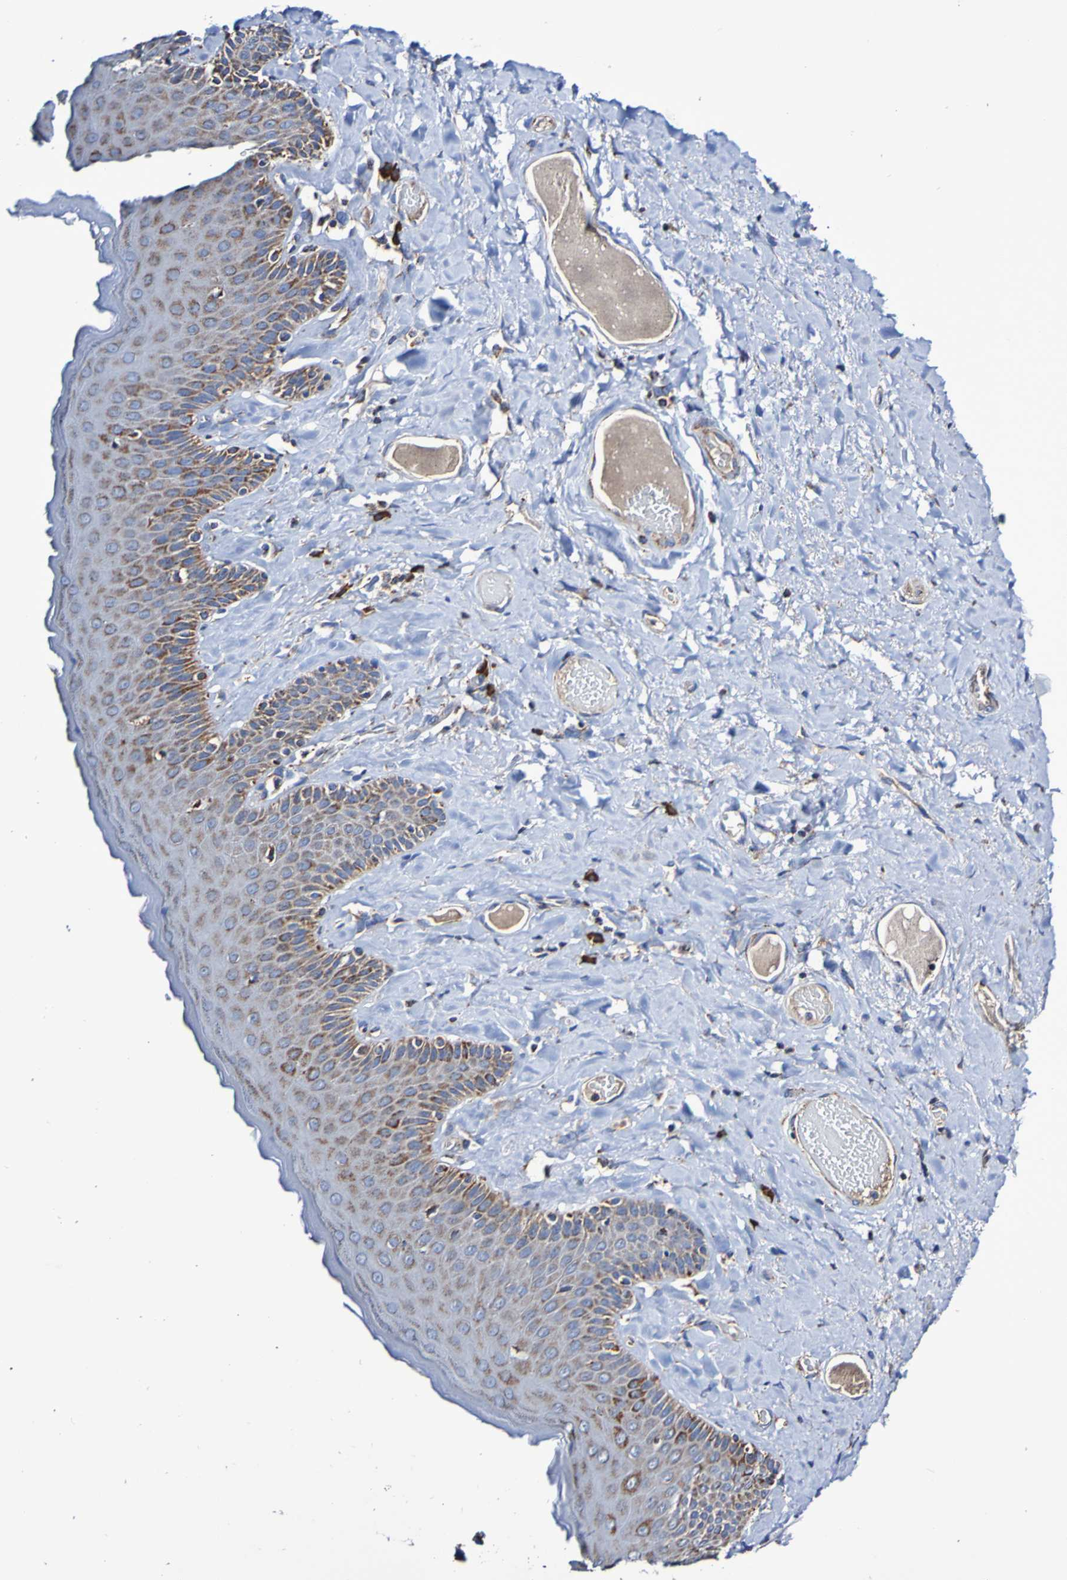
{"staining": {"intensity": "strong", "quantity": "25%-75%", "location": "cytoplasmic/membranous"}, "tissue": "skin", "cell_type": "Epidermal cells", "image_type": "normal", "snomed": [{"axis": "morphology", "description": "Normal tissue, NOS"}, {"axis": "topography", "description": "Anal"}], "caption": "Immunohistochemical staining of benign skin demonstrates strong cytoplasmic/membranous protein positivity in about 25%-75% of epidermal cells.", "gene": "IL18R1", "patient": {"sex": "male", "age": 69}}